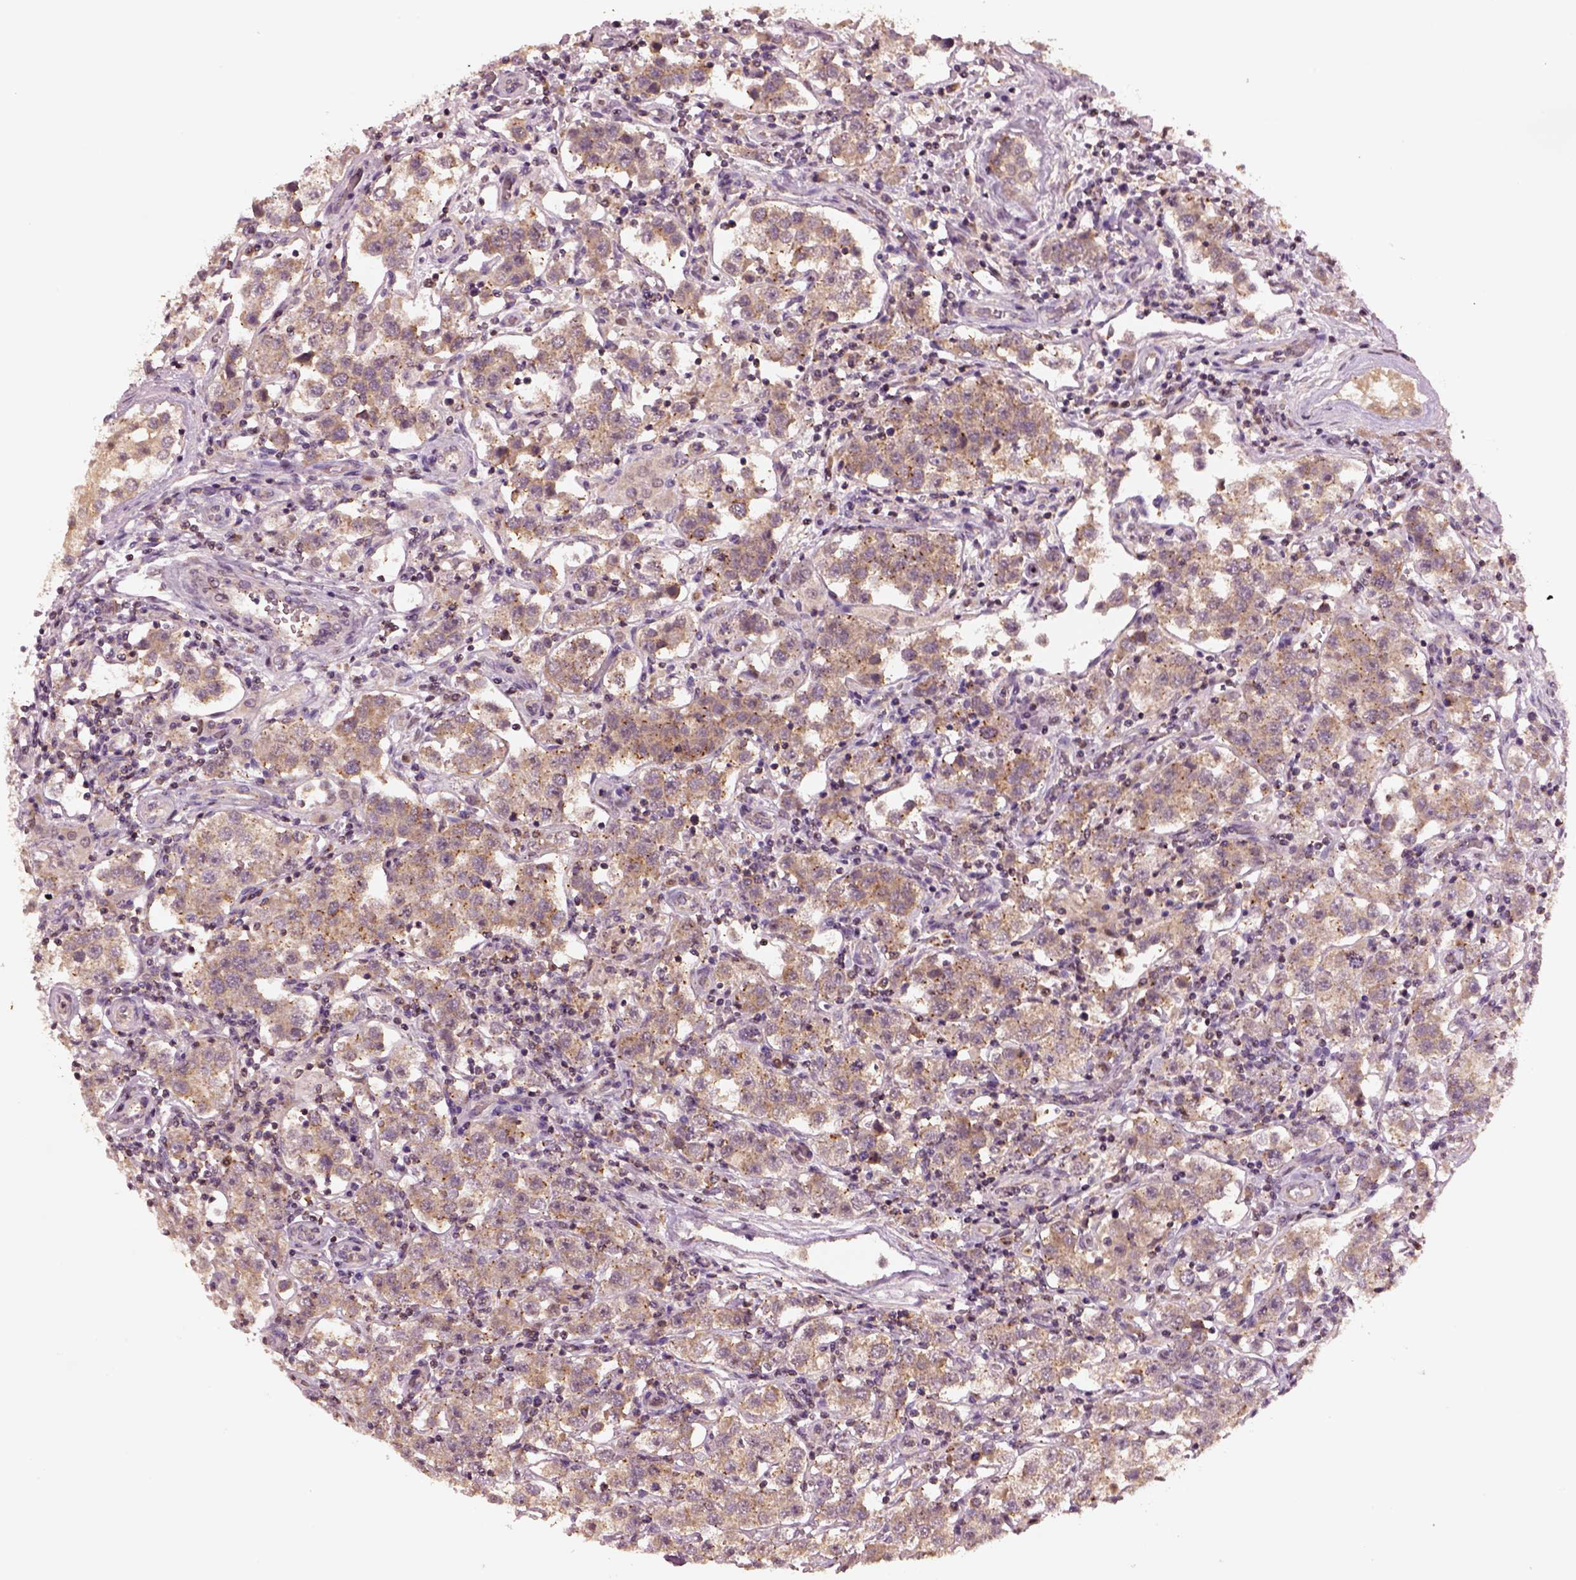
{"staining": {"intensity": "weak", "quantity": ">75%", "location": "cytoplasmic/membranous"}, "tissue": "testis cancer", "cell_type": "Tumor cells", "image_type": "cancer", "snomed": [{"axis": "morphology", "description": "Seminoma, NOS"}, {"axis": "topography", "description": "Testis"}], "caption": "A high-resolution photomicrograph shows immunohistochemistry staining of seminoma (testis), which demonstrates weak cytoplasmic/membranous staining in about >75% of tumor cells. The staining was performed using DAB (3,3'-diaminobenzidine) to visualize the protein expression in brown, while the nuclei were stained in blue with hematoxylin (Magnification: 20x).", "gene": "MTHFS", "patient": {"sex": "male", "age": 37}}